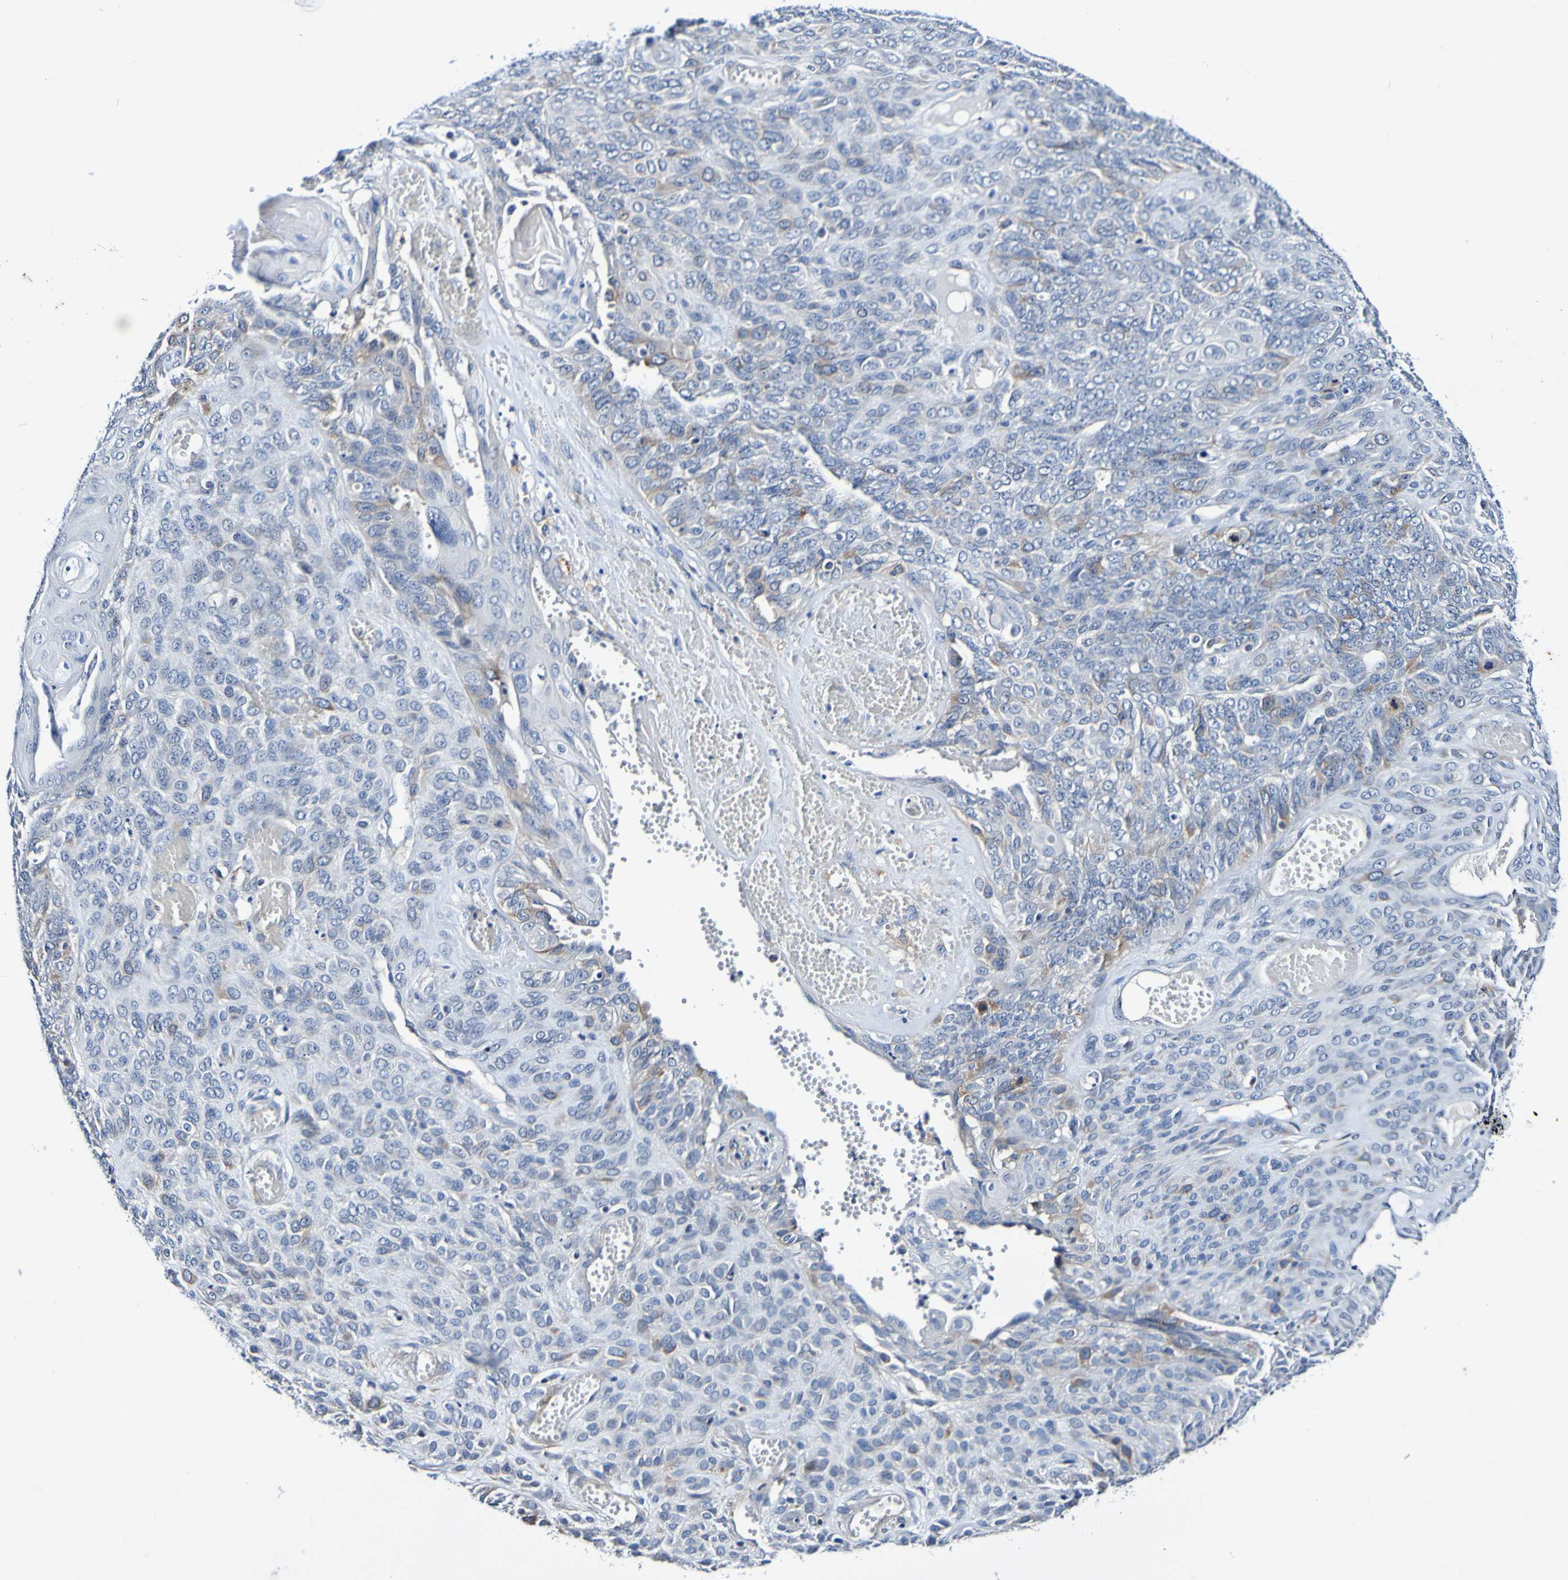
{"staining": {"intensity": "weak", "quantity": "<25%", "location": "cytoplasmic/membranous"}, "tissue": "endometrial cancer", "cell_type": "Tumor cells", "image_type": "cancer", "snomed": [{"axis": "morphology", "description": "Adenocarcinoma, NOS"}, {"axis": "topography", "description": "Endometrium"}], "caption": "This is an IHC micrograph of endometrial cancer. There is no staining in tumor cells.", "gene": "ACVR1C", "patient": {"sex": "female", "age": 32}}